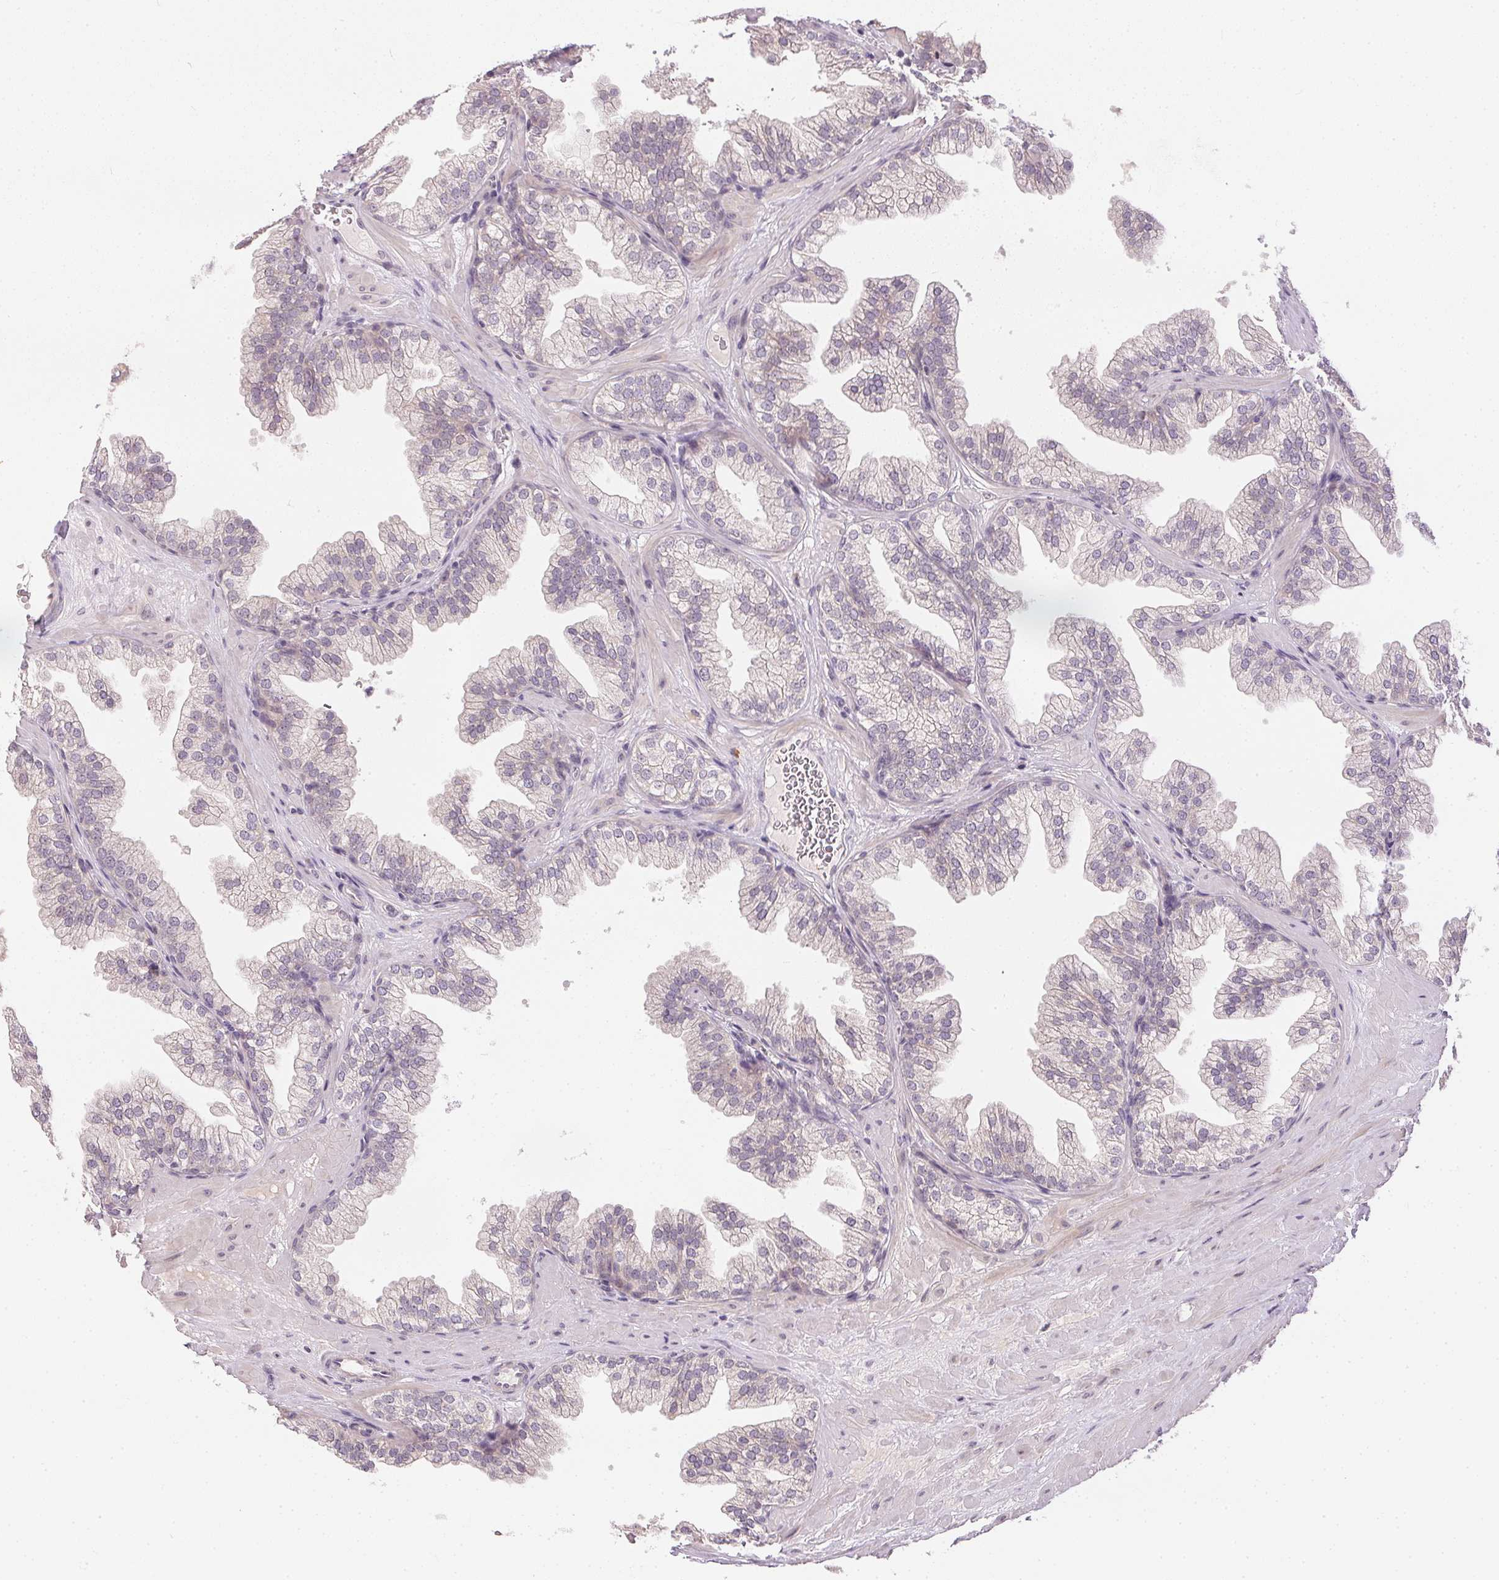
{"staining": {"intensity": "negative", "quantity": "none", "location": "none"}, "tissue": "prostate", "cell_type": "Glandular cells", "image_type": "normal", "snomed": [{"axis": "morphology", "description": "Normal tissue, NOS"}, {"axis": "topography", "description": "Prostate"}], "caption": "A histopathology image of prostate stained for a protein reveals no brown staining in glandular cells.", "gene": "TTC23L", "patient": {"sex": "male", "age": 37}}